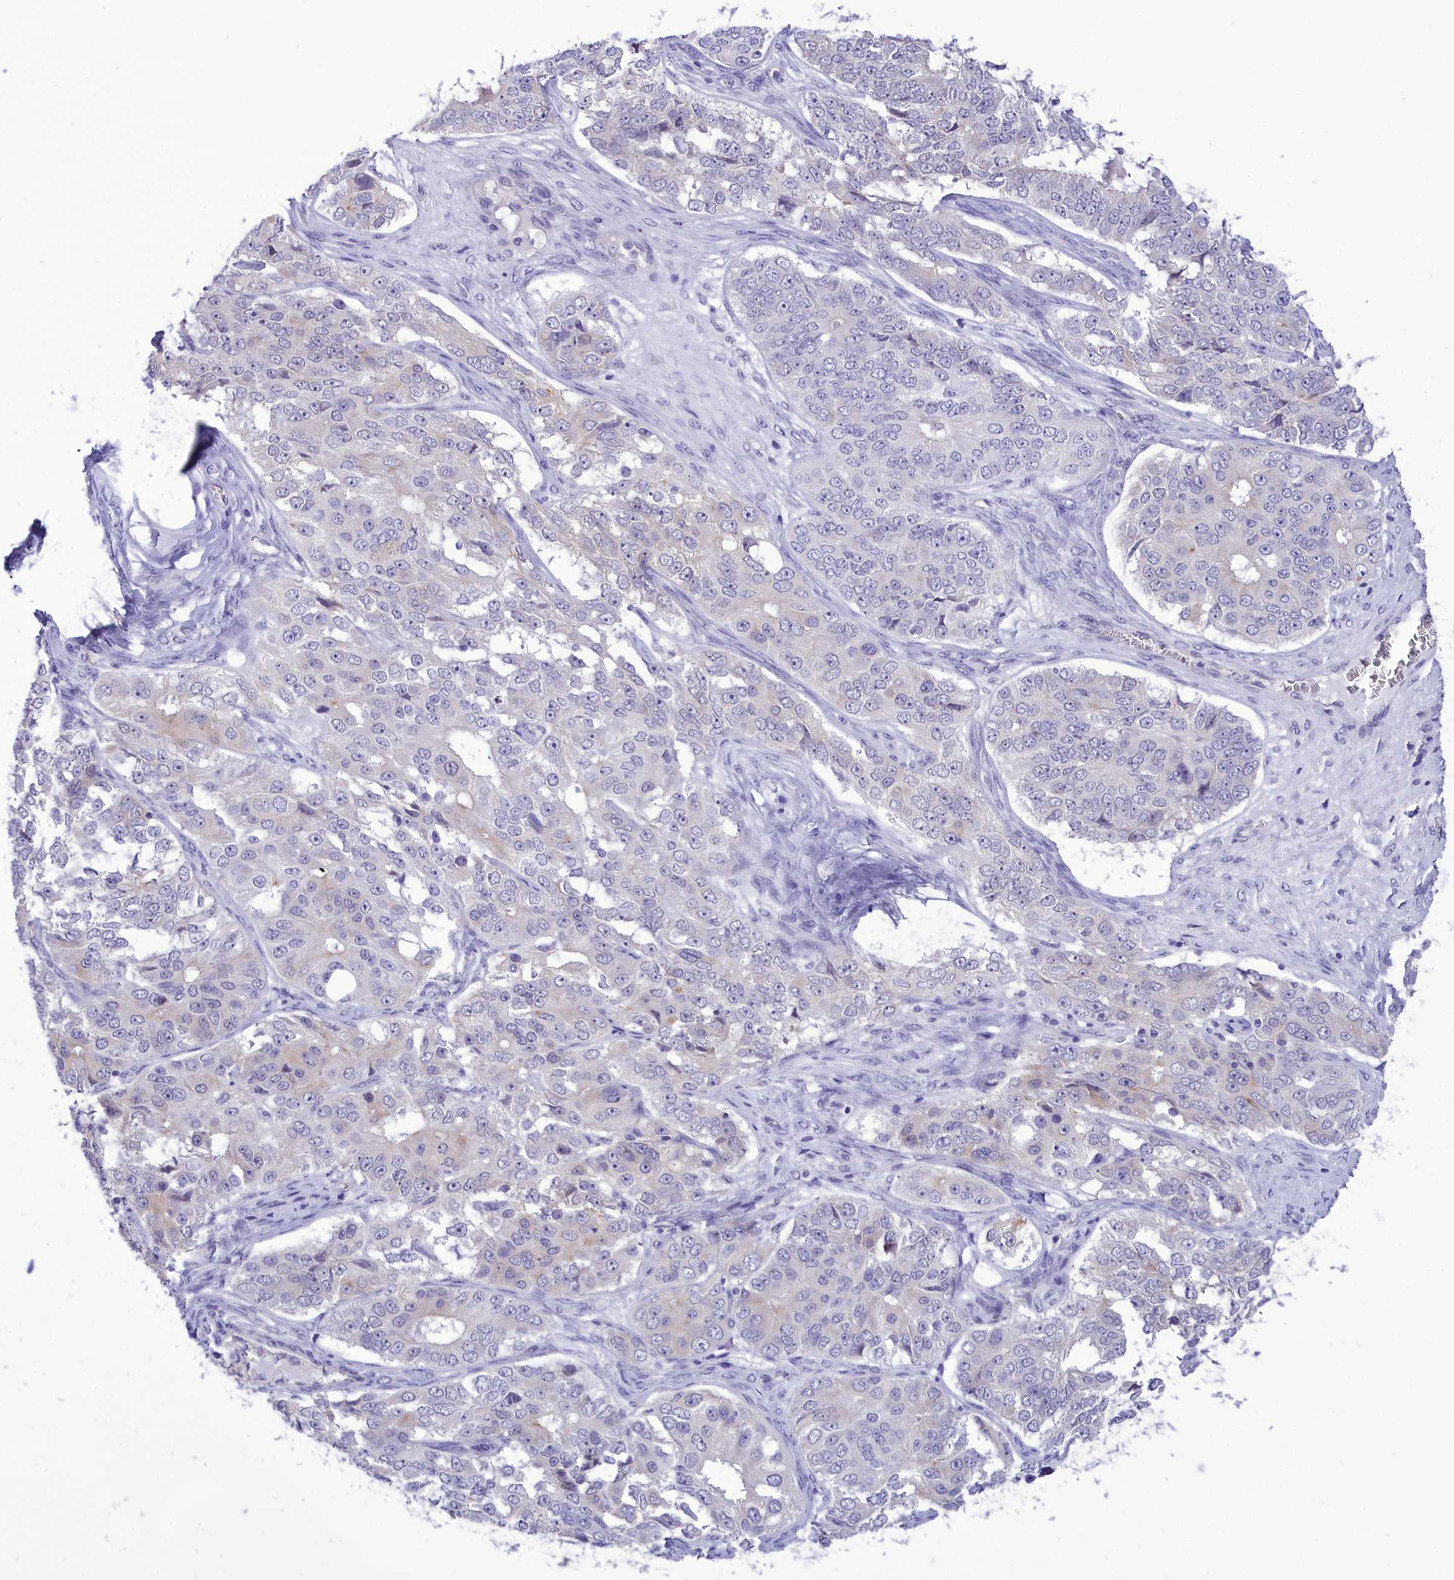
{"staining": {"intensity": "negative", "quantity": "none", "location": "none"}, "tissue": "ovarian cancer", "cell_type": "Tumor cells", "image_type": "cancer", "snomed": [{"axis": "morphology", "description": "Carcinoma, endometroid"}, {"axis": "topography", "description": "Ovary"}], "caption": "A high-resolution histopathology image shows immunohistochemistry staining of ovarian endometroid carcinoma, which displays no significant positivity in tumor cells.", "gene": "DCAF16", "patient": {"sex": "female", "age": 51}}